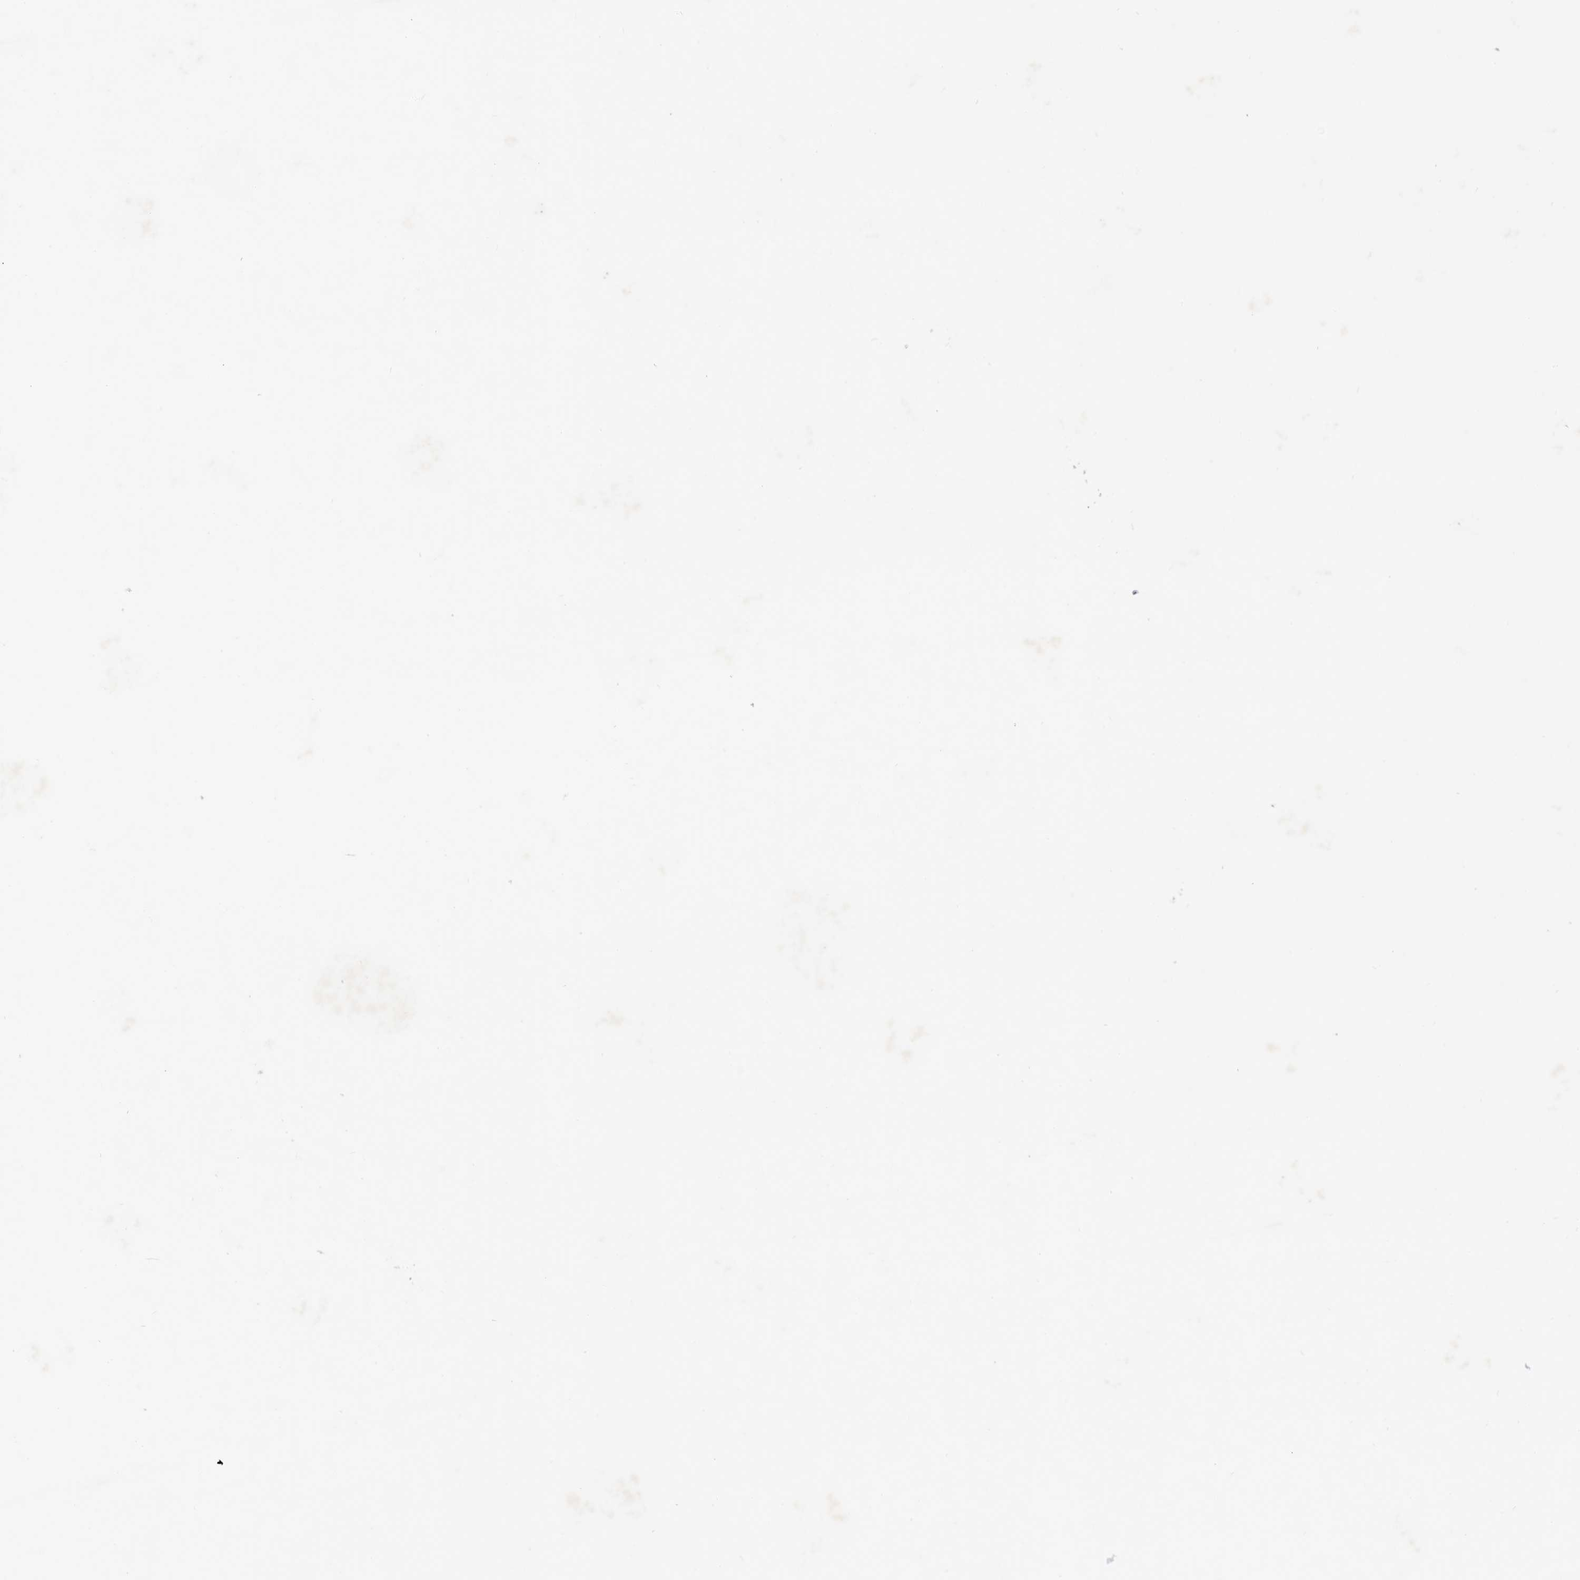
{"staining": {"intensity": "negative", "quantity": "none", "location": "none"}, "tissue": "lung cancer", "cell_type": "Tumor cells", "image_type": "cancer", "snomed": [{"axis": "morphology", "description": "Adenocarcinoma, NOS"}, {"axis": "topography", "description": "Lung"}], "caption": "The histopathology image displays no significant positivity in tumor cells of adenocarcinoma (lung).", "gene": "BTBD6", "patient": {"sex": "female", "age": 67}}